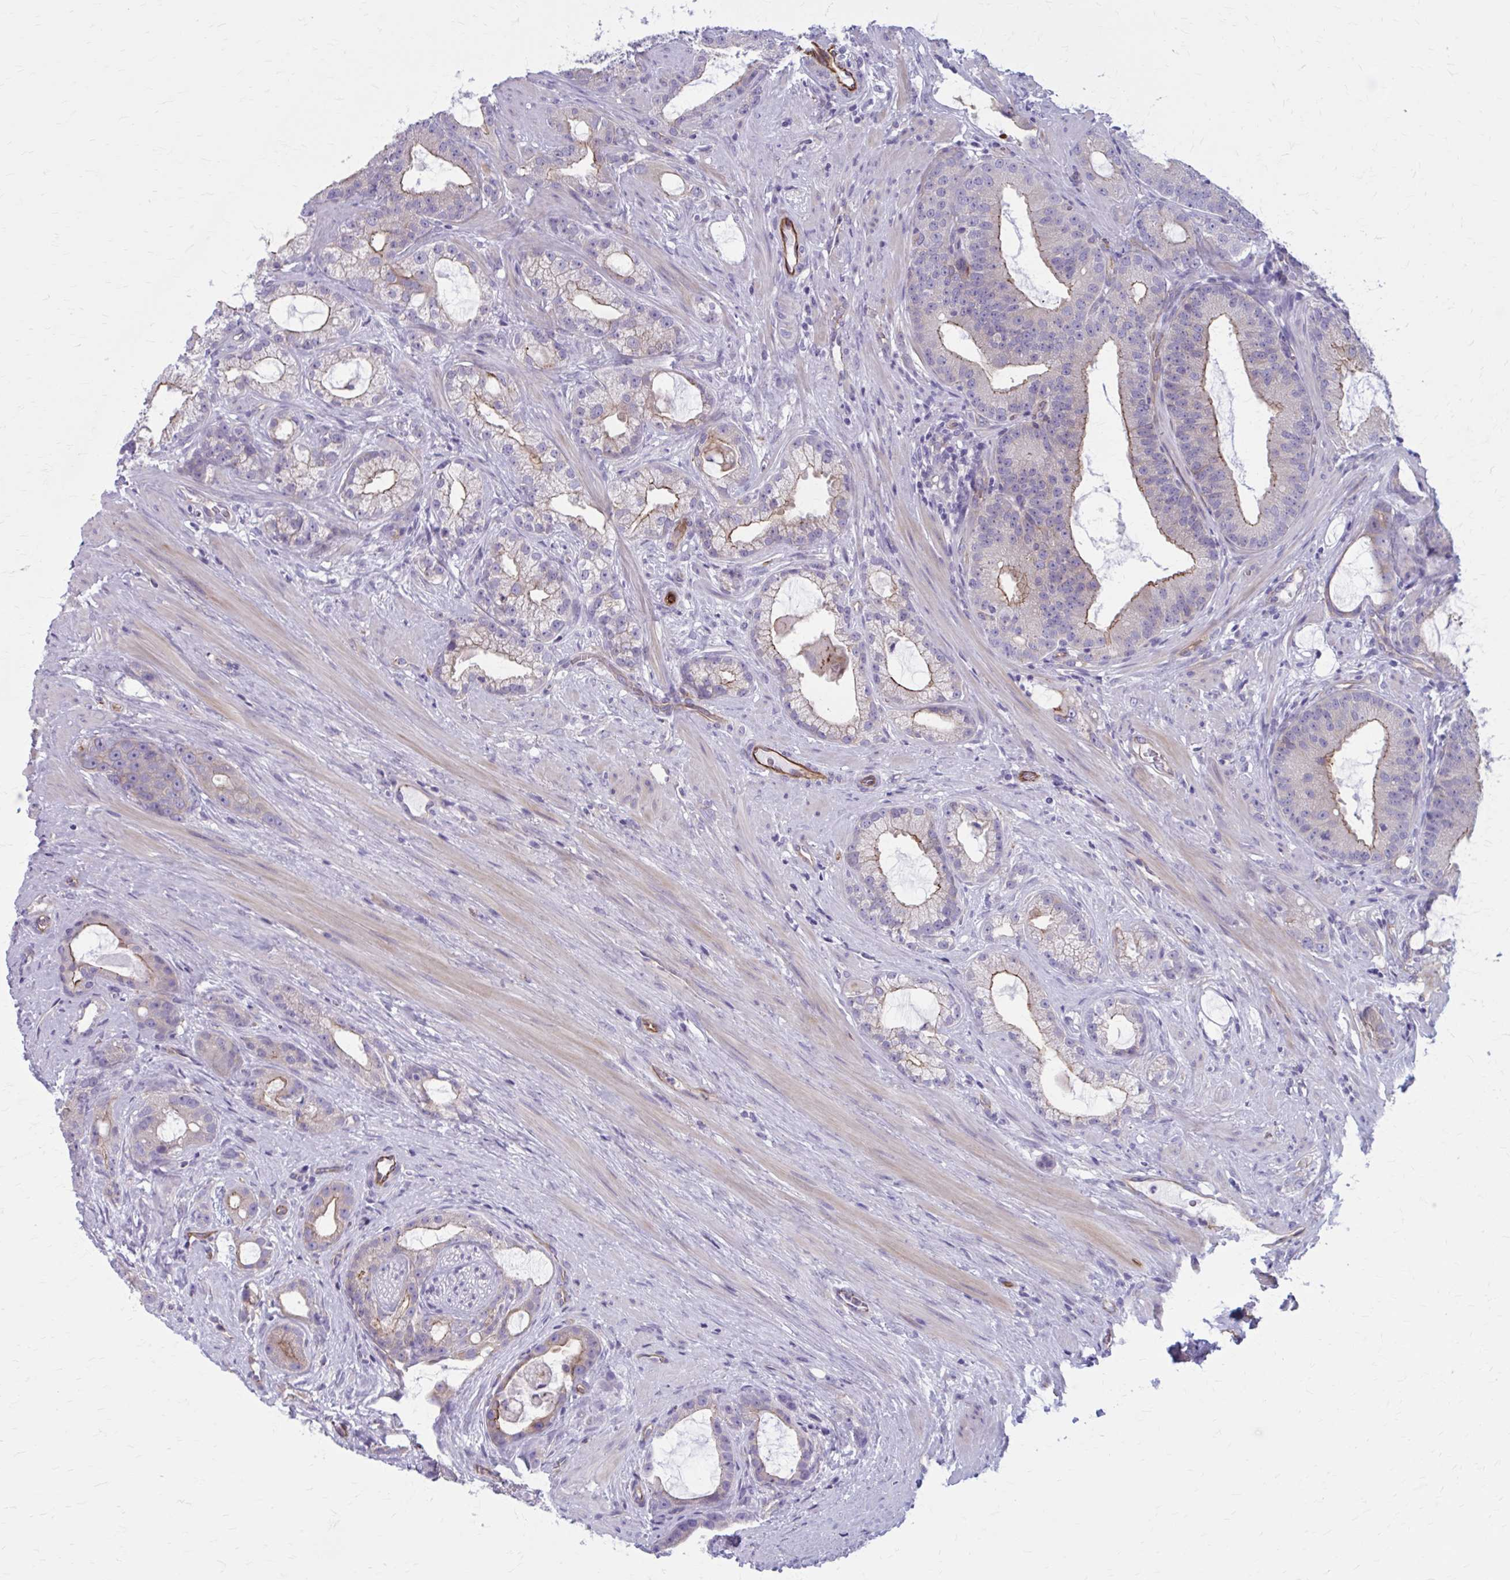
{"staining": {"intensity": "moderate", "quantity": "<25%", "location": "cytoplasmic/membranous"}, "tissue": "prostate cancer", "cell_type": "Tumor cells", "image_type": "cancer", "snomed": [{"axis": "morphology", "description": "Adenocarcinoma, High grade"}, {"axis": "topography", "description": "Prostate"}], "caption": "DAB immunohistochemical staining of human prostate cancer demonstrates moderate cytoplasmic/membranous protein expression in about <25% of tumor cells.", "gene": "ZDHHC7", "patient": {"sex": "male", "age": 65}}